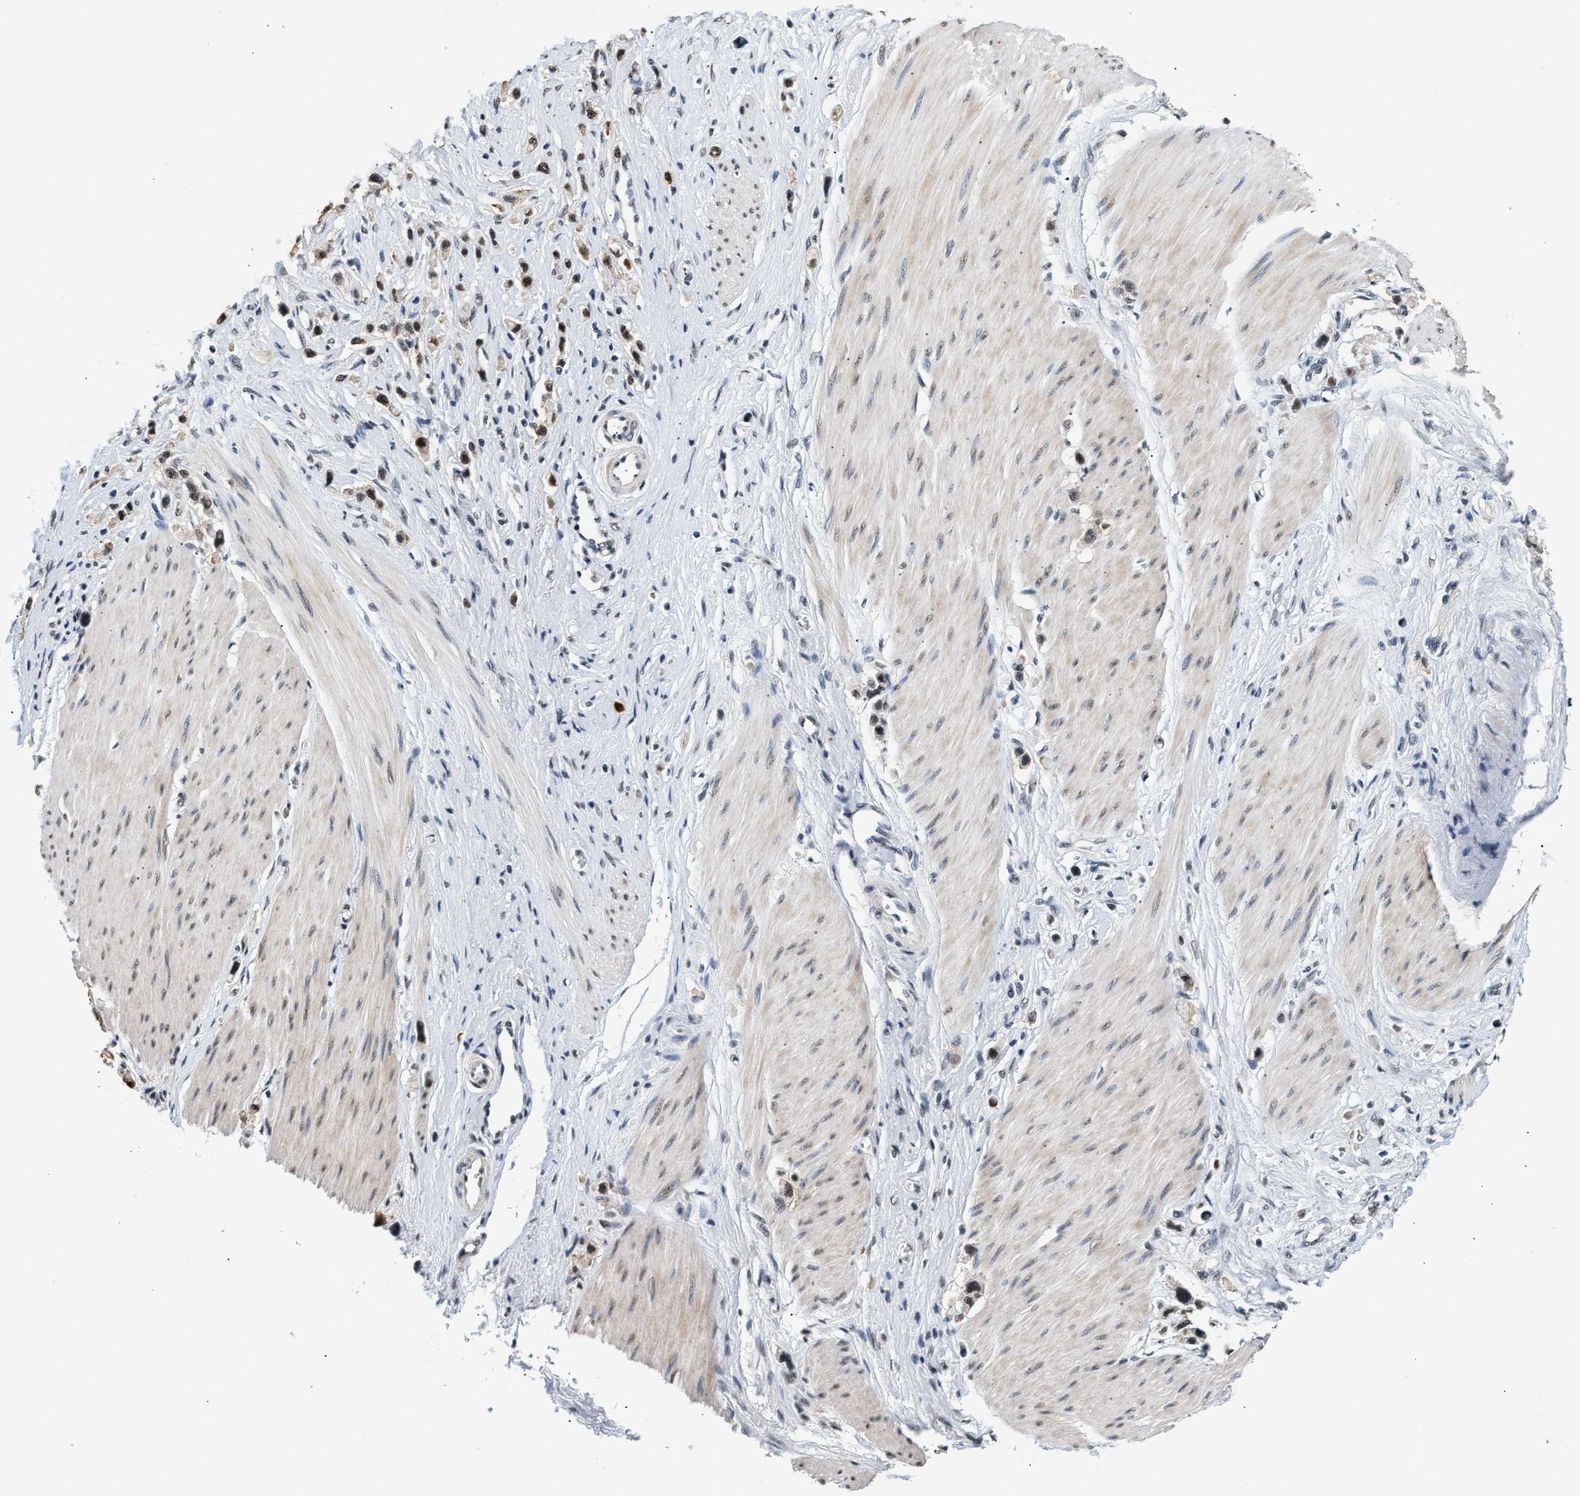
{"staining": {"intensity": "moderate", "quantity": ">75%", "location": "nuclear"}, "tissue": "stomach cancer", "cell_type": "Tumor cells", "image_type": "cancer", "snomed": [{"axis": "morphology", "description": "Adenocarcinoma, NOS"}, {"axis": "topography", "description": "Stomach"}], "caption": "This is a histology image of immunohistochemistry staining of stomach cancer (adenocarcinoma), which shows moderate expression in the nuclear of tumor cells.", "gene": "THOC1", "patient": {"sex": "female", "age": 65}}